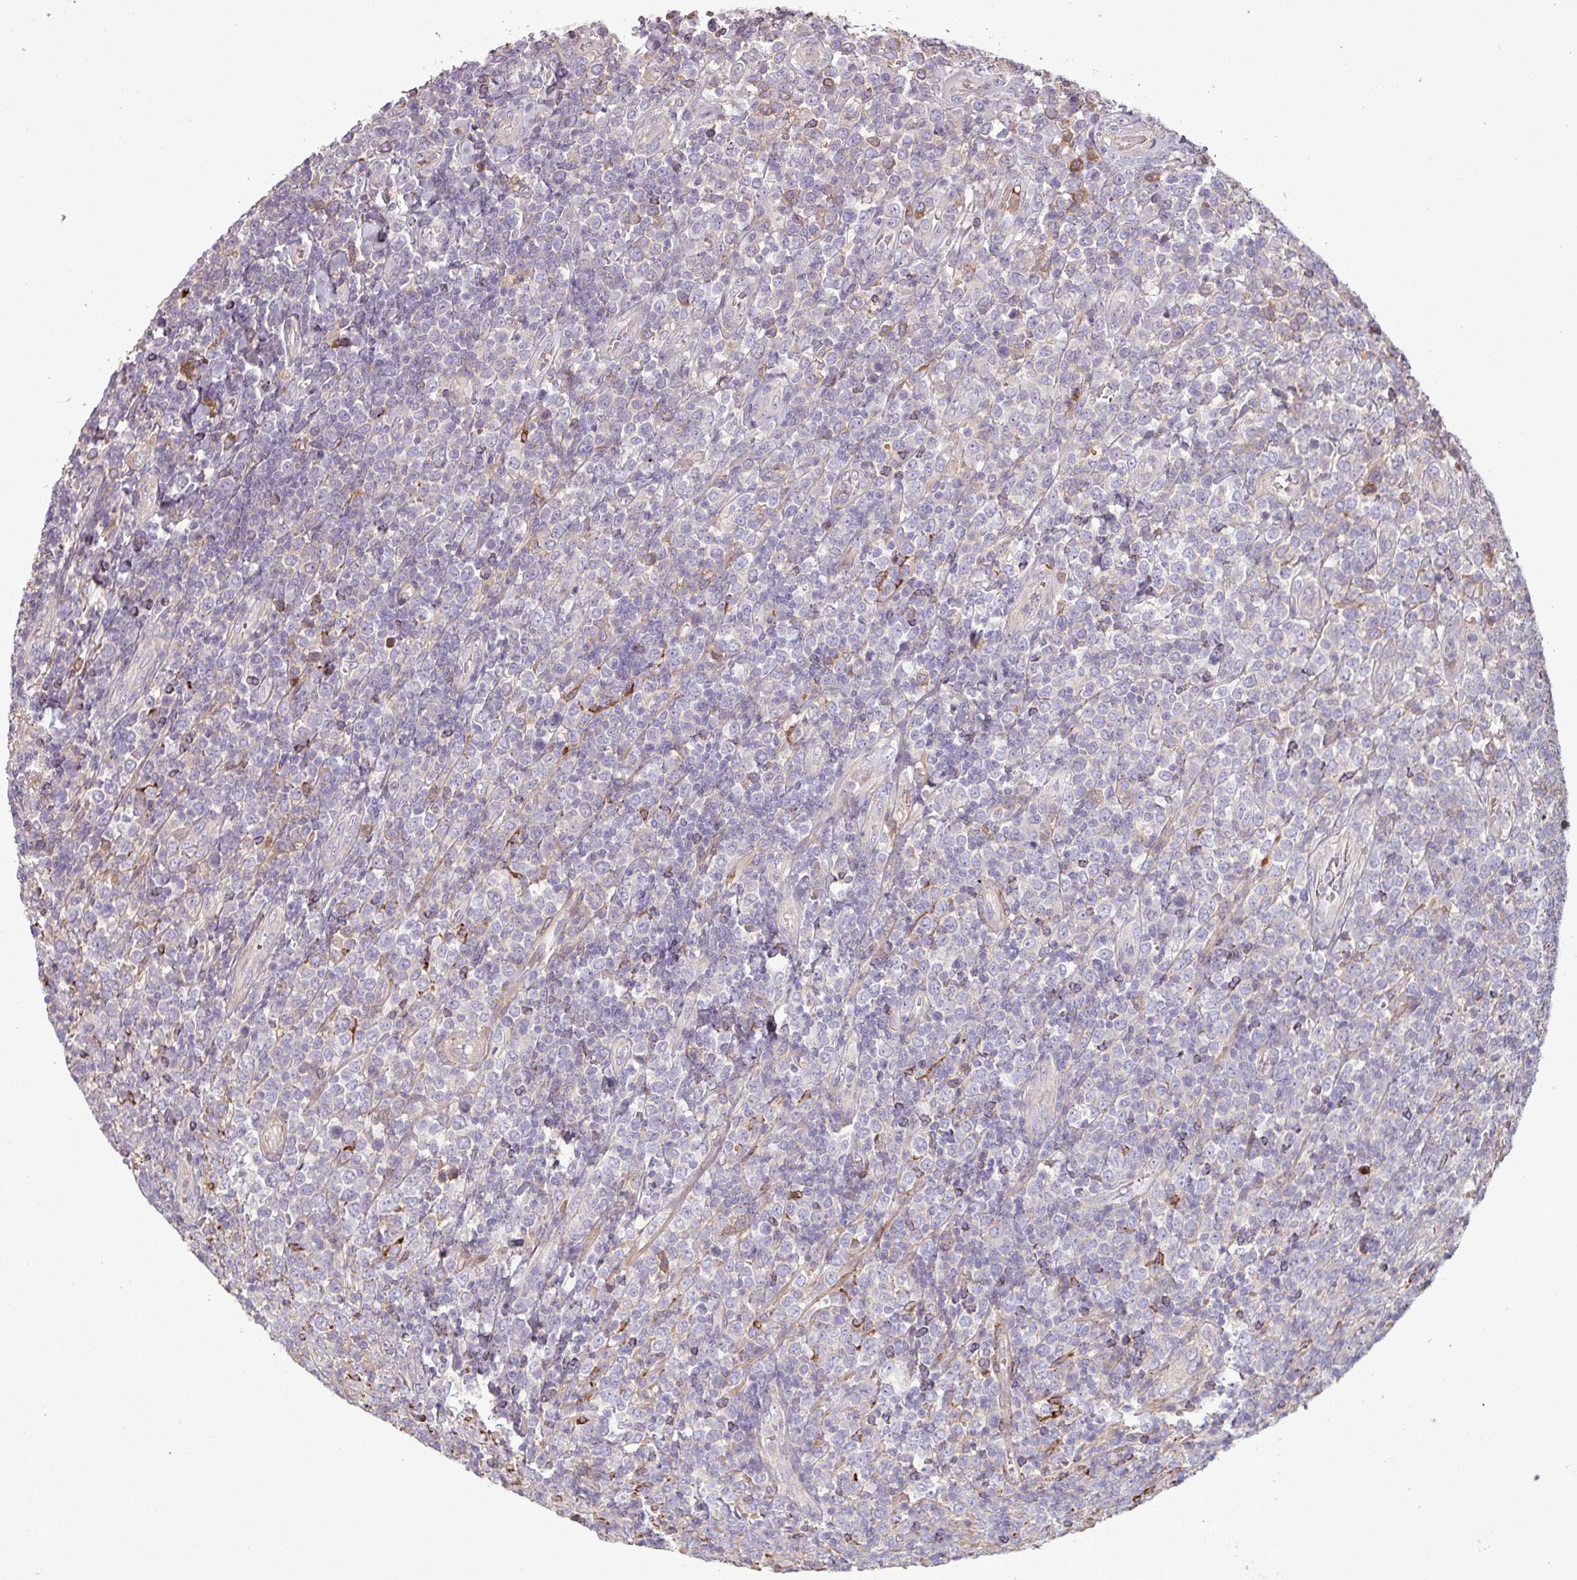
{"staining": {"intensity": "weak", "quantity": "<25%", "location": "cytoplasmic/membranous"}, "tissue": "lymphoma", "cell_type": "Tumor cells", "image_type": "cancer", "snomed": [{"axis": "morphology", "description": "Malignant lymphoma, non-Hodgkin's type, High grade"}, {"axis": "topography", "description": "Soft tissue"}], "caption": "IHC photomicrograph of neoplastic tissue: high-grade malignant lymphoma, non-Hodgkin's type stained with DAB exhibits no significant protein expression in tumor cells.", "gene": "C4B", "patient": {"sex": "female", "age": 56}}